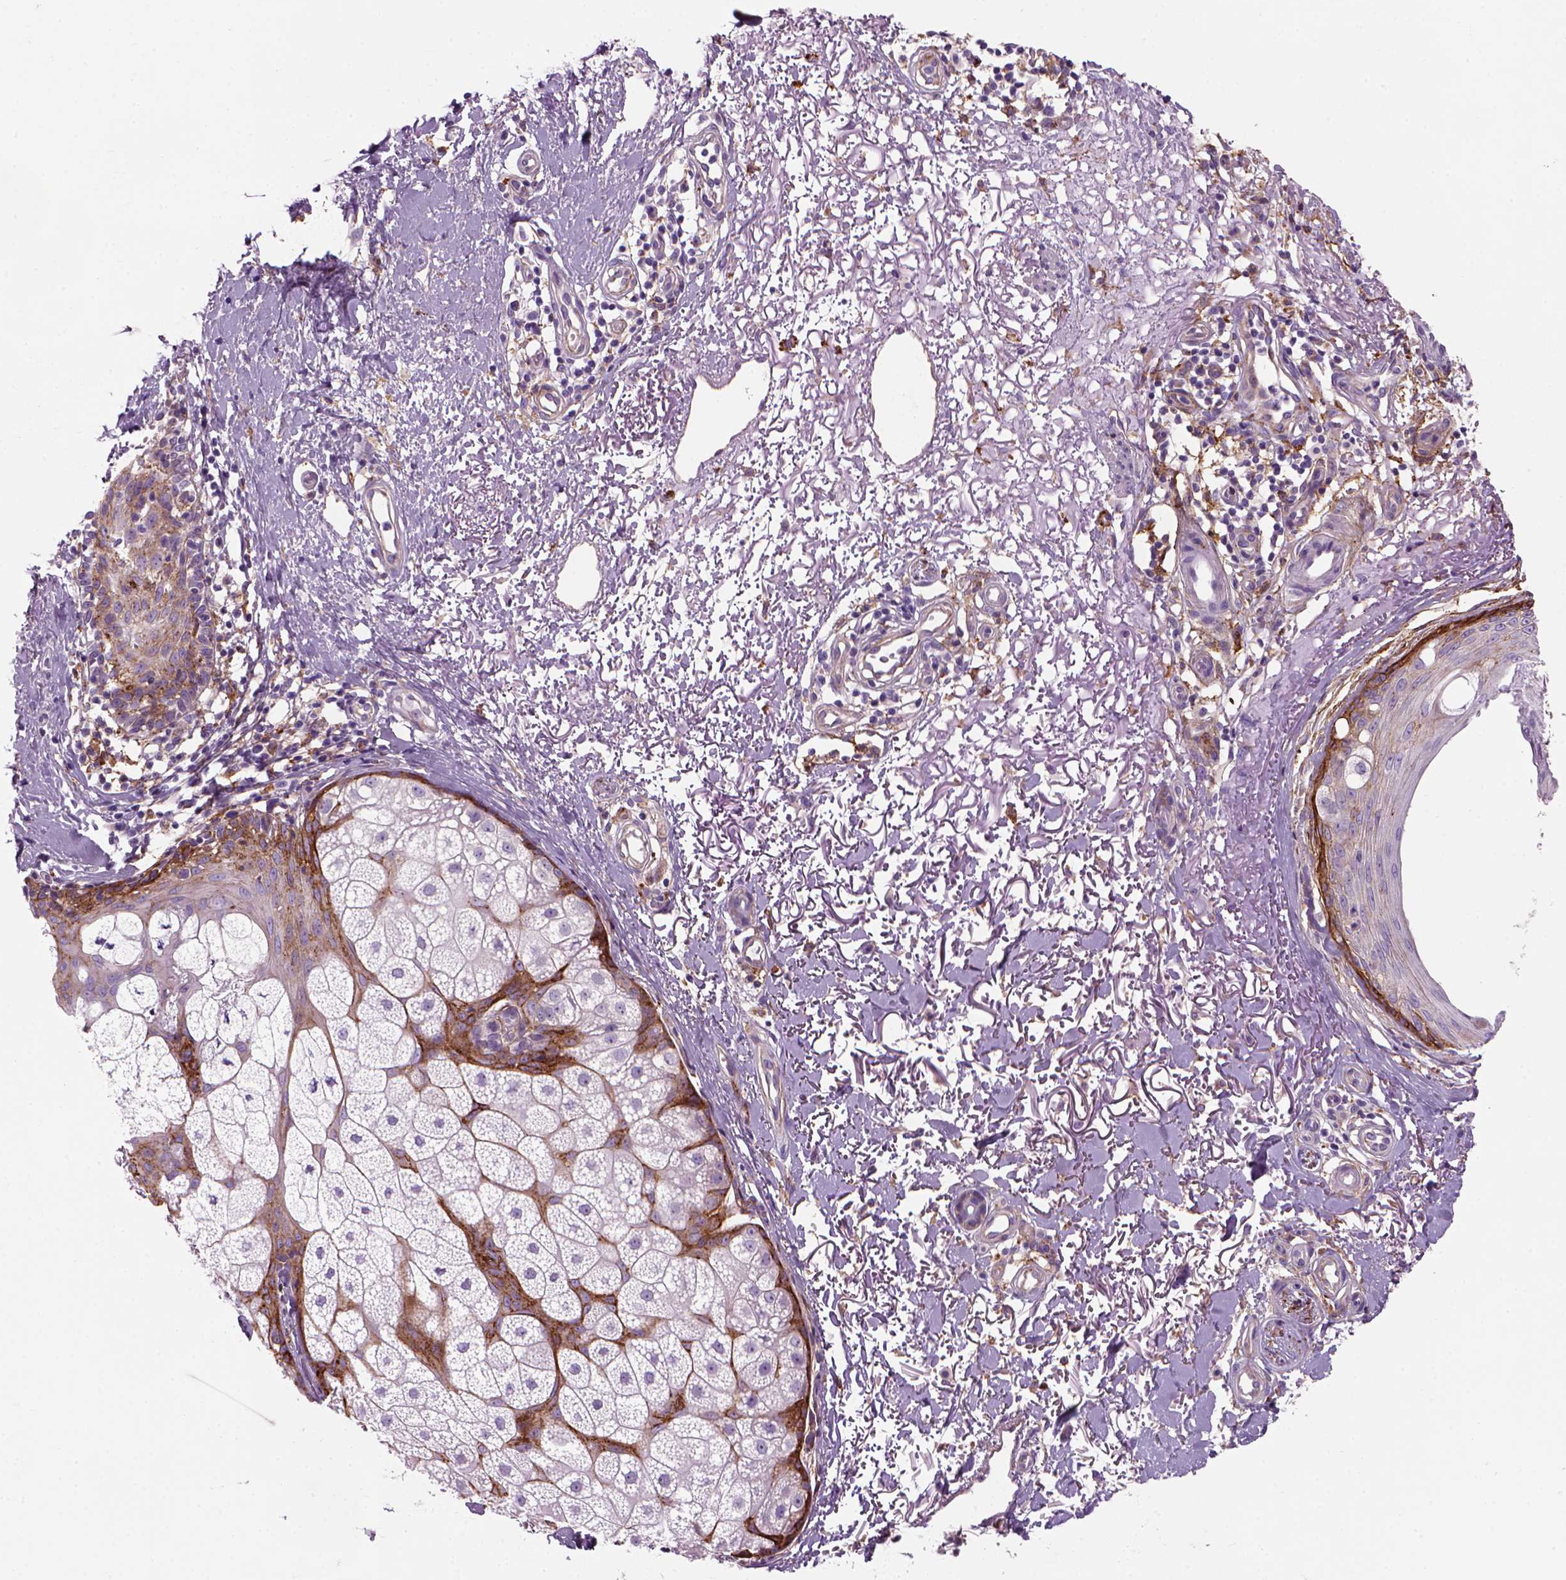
{"staining": {"intensity": "strong", "quantity": ">75%", "location": "cytoplasmic/membranous"}, "tissue": "skin cancer", "cell_type": "Tumor cells", "image_type": "cancer", "snomed": [{"axis": "morphology", "description": "Basal cell carcinoma"}, {"axis": "topography", "description": "Skin"}], "caption": "Human basal cell carcinoma (skin) stained with a protein marker displays strong staining in tumor cells.", "gene": "MARCKS", "patient": {"sex": "male", "age": 74}}